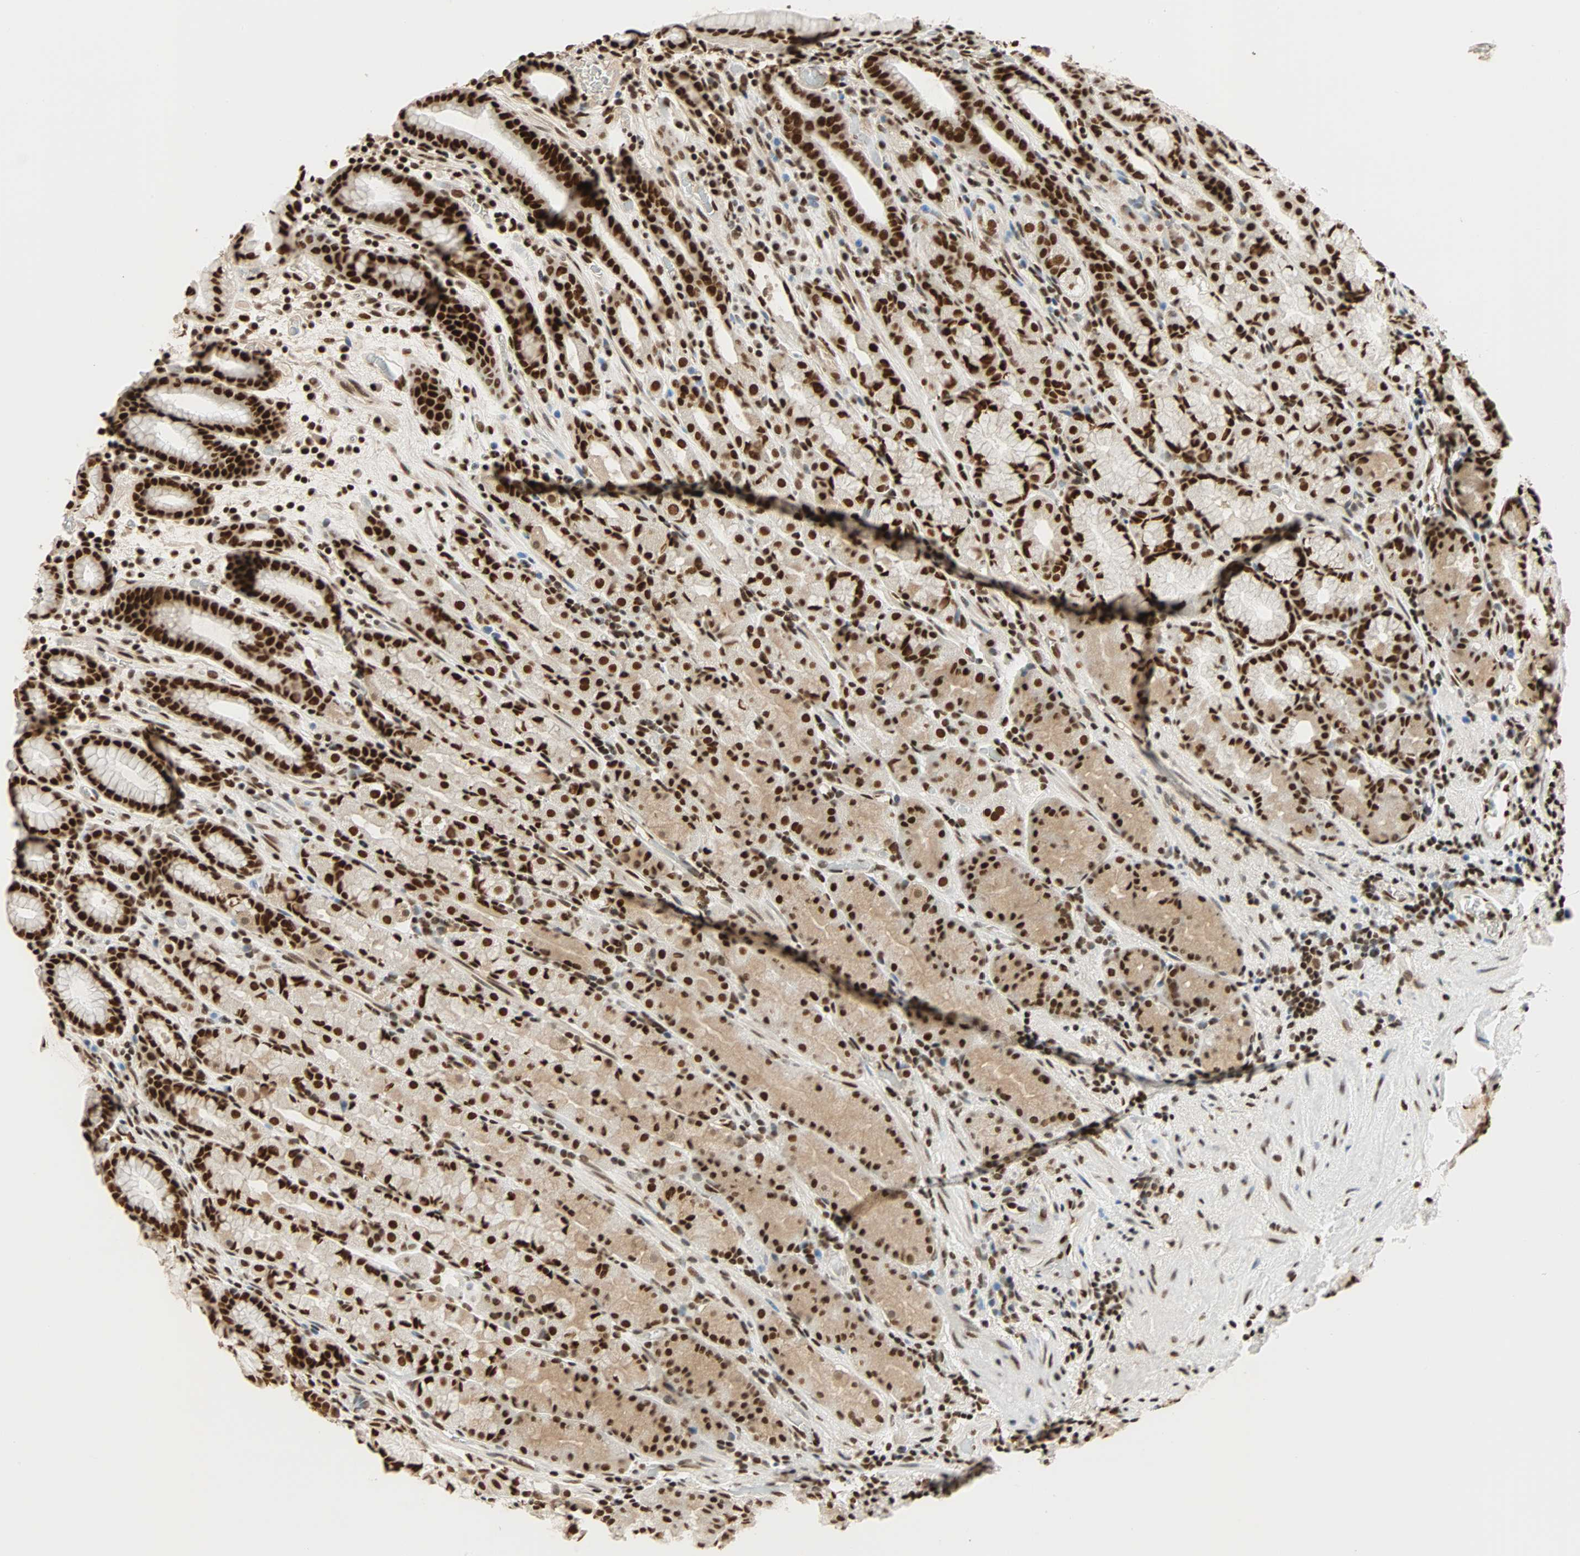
{"staining": {"intensity": "strong", "quantity": ">75%", "location": "cytoplasmic/membranous,nuclear"}, "tissue": "stomach", "cell_type": "Glandular cells", "image_type": "normal", "snomed": [{"axis": "morphology", "description": "Normal tissue, NOS"}, {"axis": "topography", "description": "Stomach, upper"}], "caption": "An IHC image of unremarkable tissue is shown. Protein staining in brown highlights strong cytoplasmic/membranous,nuclear positivity in stomach within glandular cells. (Brightfield microscopy of DAB IHC at high magnification).", "gene": "CDK12", "patient": {"sex": "male", "age": 68}}